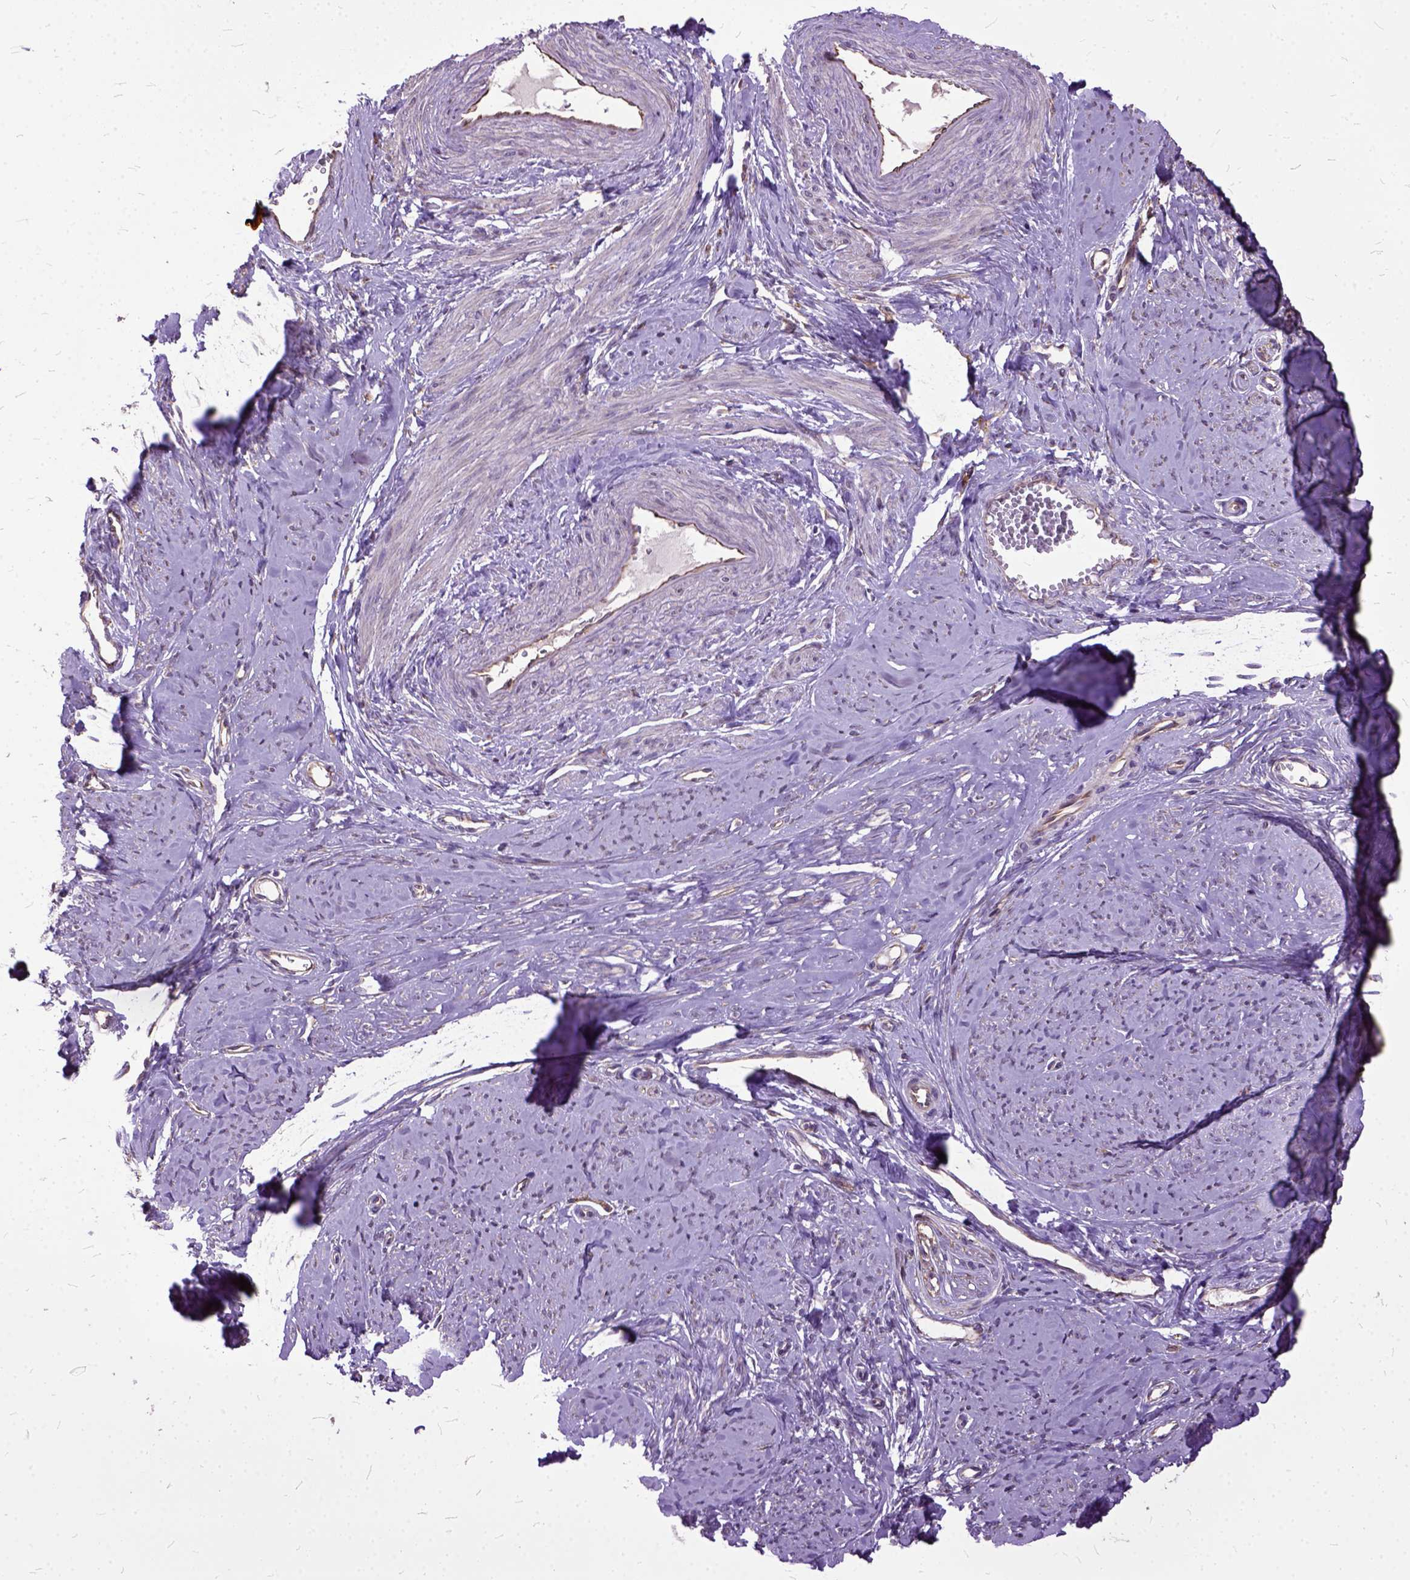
{"staining": {"intensity": "weak", "quantity": "<25%", "location": "cytoplasmic/membranous"}, "tissue": "smooth muscle", "cell_type": "Smooth muscle cells", "image_type": "normal", "snomed": [{"axis": "morphology", "description": "Normal tissue, NOS"}, {"axis": "topography", "description": "Smooth muscle"}], "caption": "IHC image of benign smooth muscle stained for a protein (brown), which exhibits no expression in smooth muscle cells. (DAB immunohistochemistry with hematoxylin counter stain).", "gene": "AREG", "patient": {"sex": "female", "age": 48}}